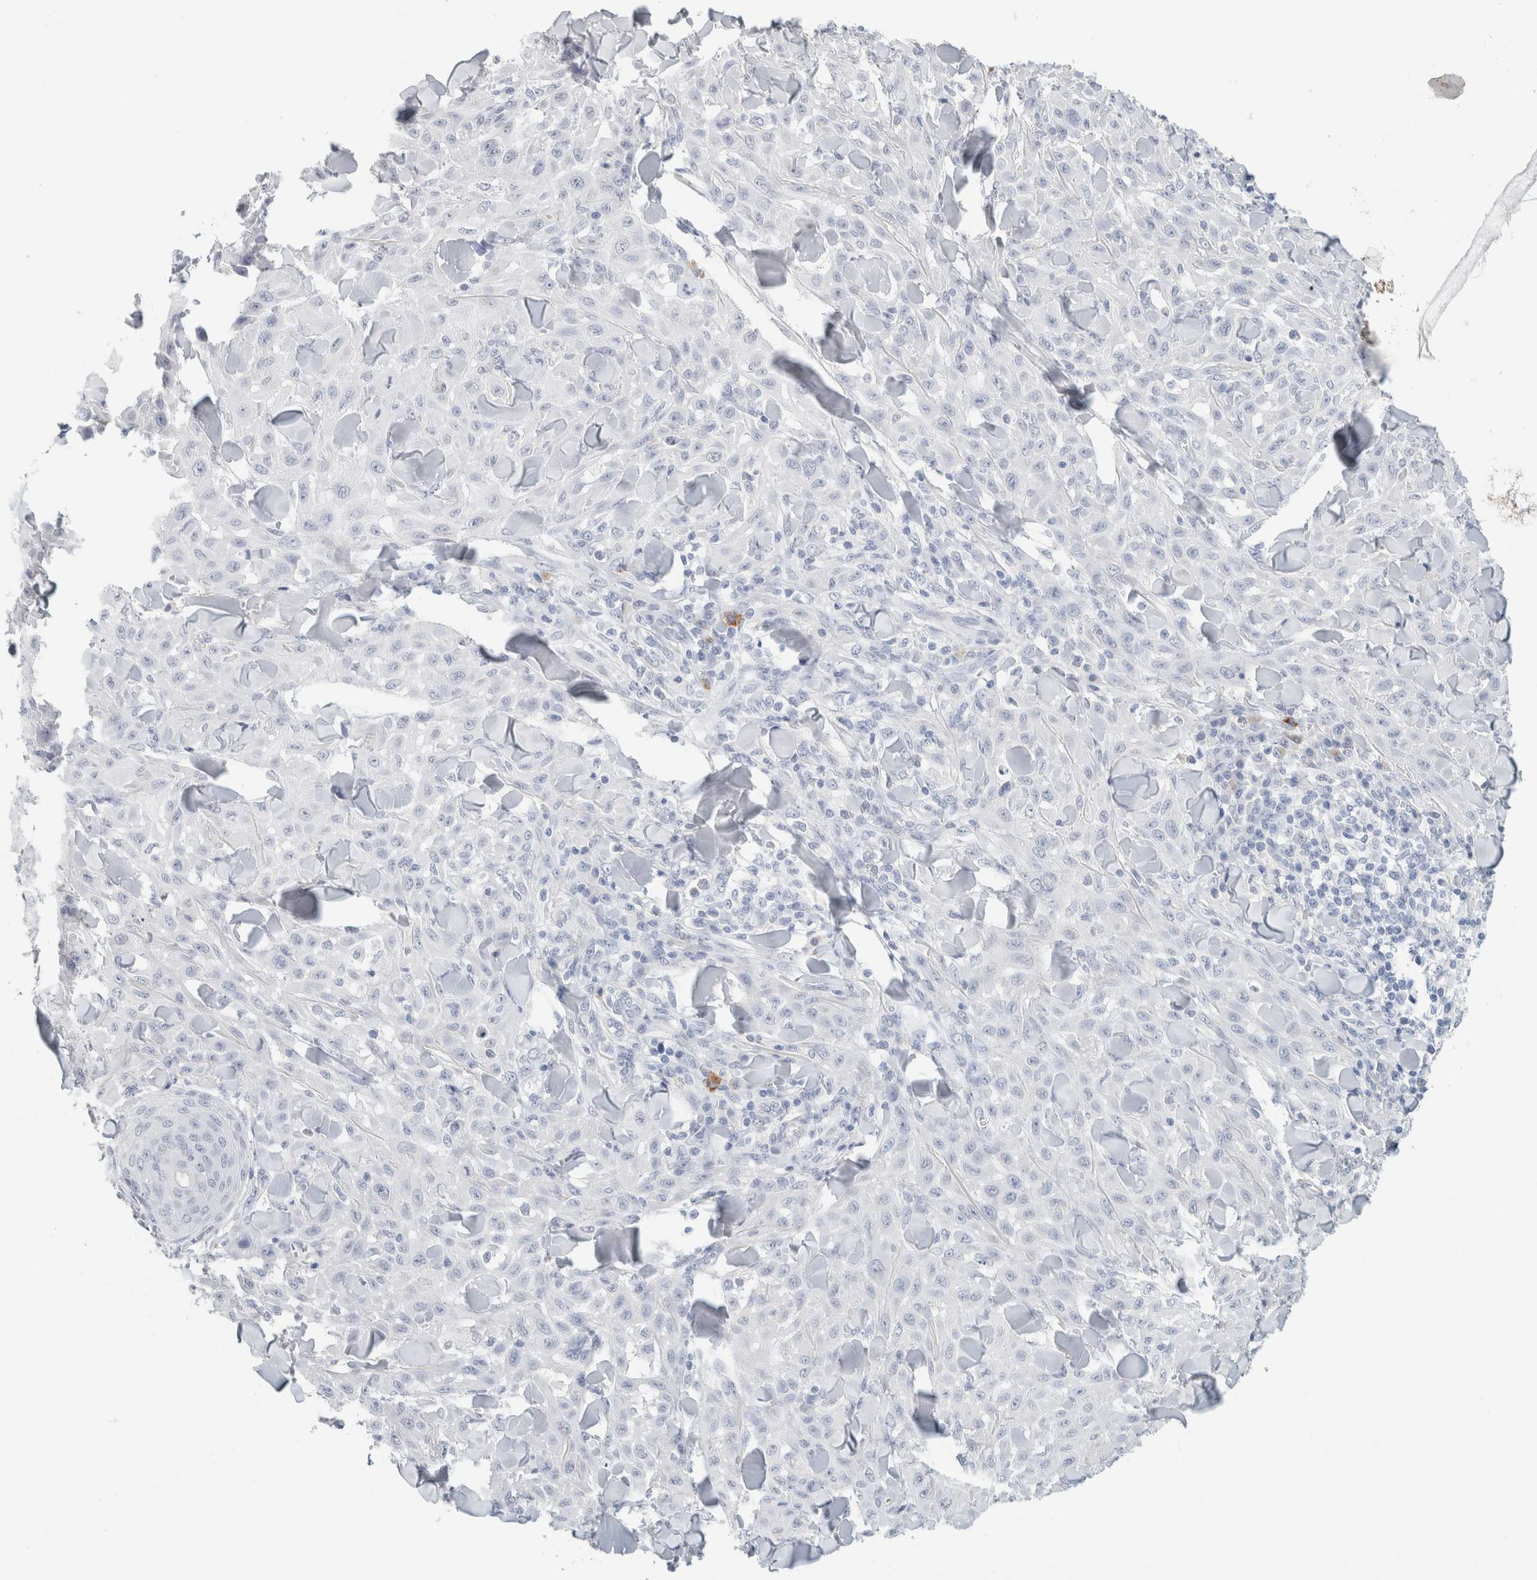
{"staining": {"intensity": "negative", "quantity": "none", "location": "none"}, "tissue": "skin cancer", "cell_type": "Tumor cells", "image_type": "cancer", "snomed": [{"axis": "morphology", "description": "Squamous cell carcinoma, NOS"}, {"axis": "topography", "description": "Skin"}], "caption": "The image shows no significant staining in tumor cells of squamous cell carcinoma (skin). The staining is performed using DAB (3,3'-diaminobenzidine) brown chromogen with nuclei counter-stained in using hematoxylin.", "gene": "IL6", "patient": {"sex": "male", "age": 24}}